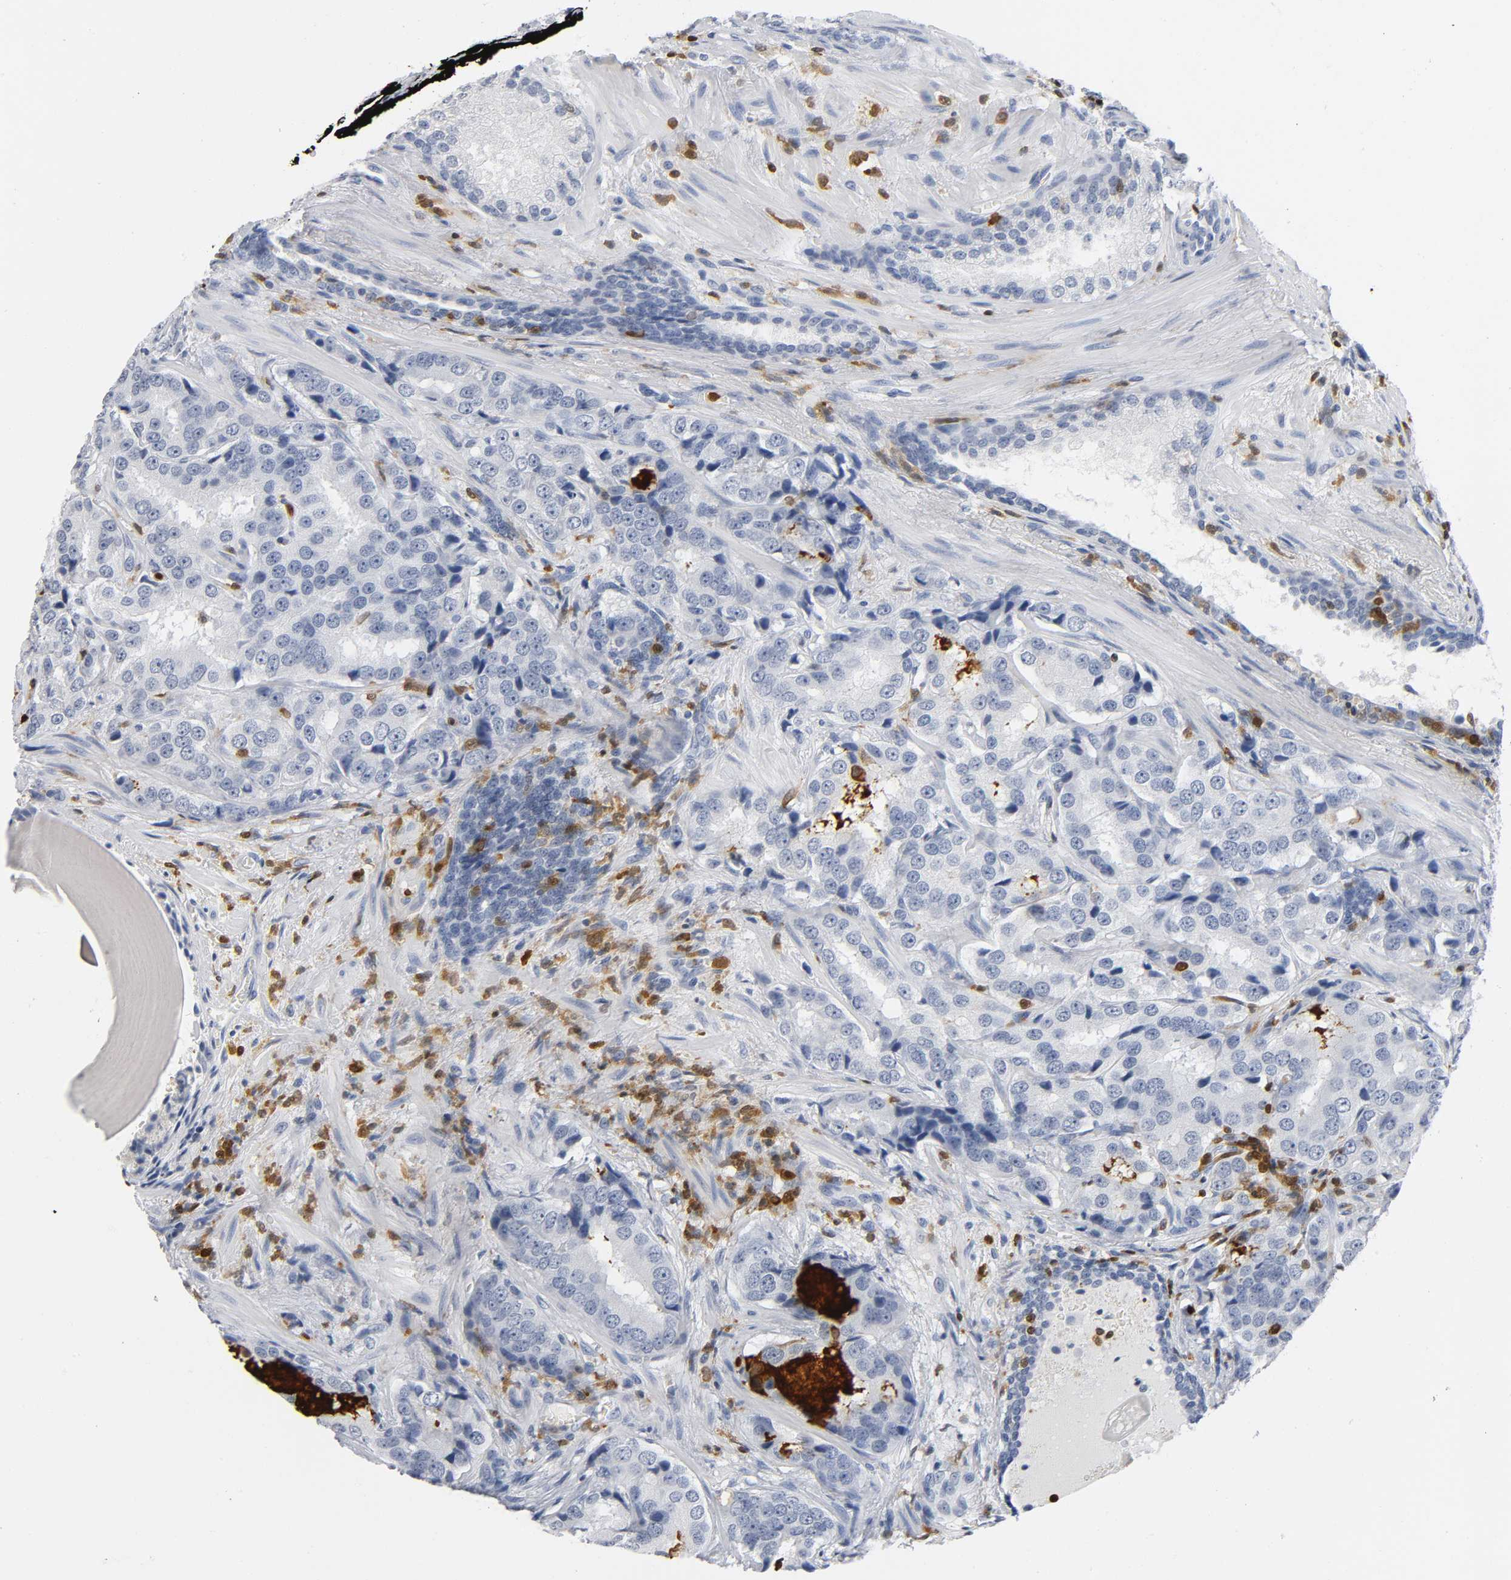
{"staining": {"intensity": "negative", "quantity": "none", "location": "none"}, "tissue": "prostate cancer", "cell_type": "Tumor cells", "image_type": "cancer", "snomed": [{"axis": "morphology", "description": "Adenocarcinoma, High grade"}, {"axis": "topography", "description": "Prostate"}], "caption": "Immunohistochemistry (IHC) histopathology image of neoplastic tissue: human high-grade adenocarcinoma (prostate) stained with DAB reveals no significant protein staining in tumor cells. Brightfield microscopy of immunohistochemistry (IHC) stained with DAB (3,3'-diaminobenzidine) (brown) and hematoxylin (blue), captured at high magnification.", "gene": "DOK2", "patient": {"sex": "male", "age": 58}}